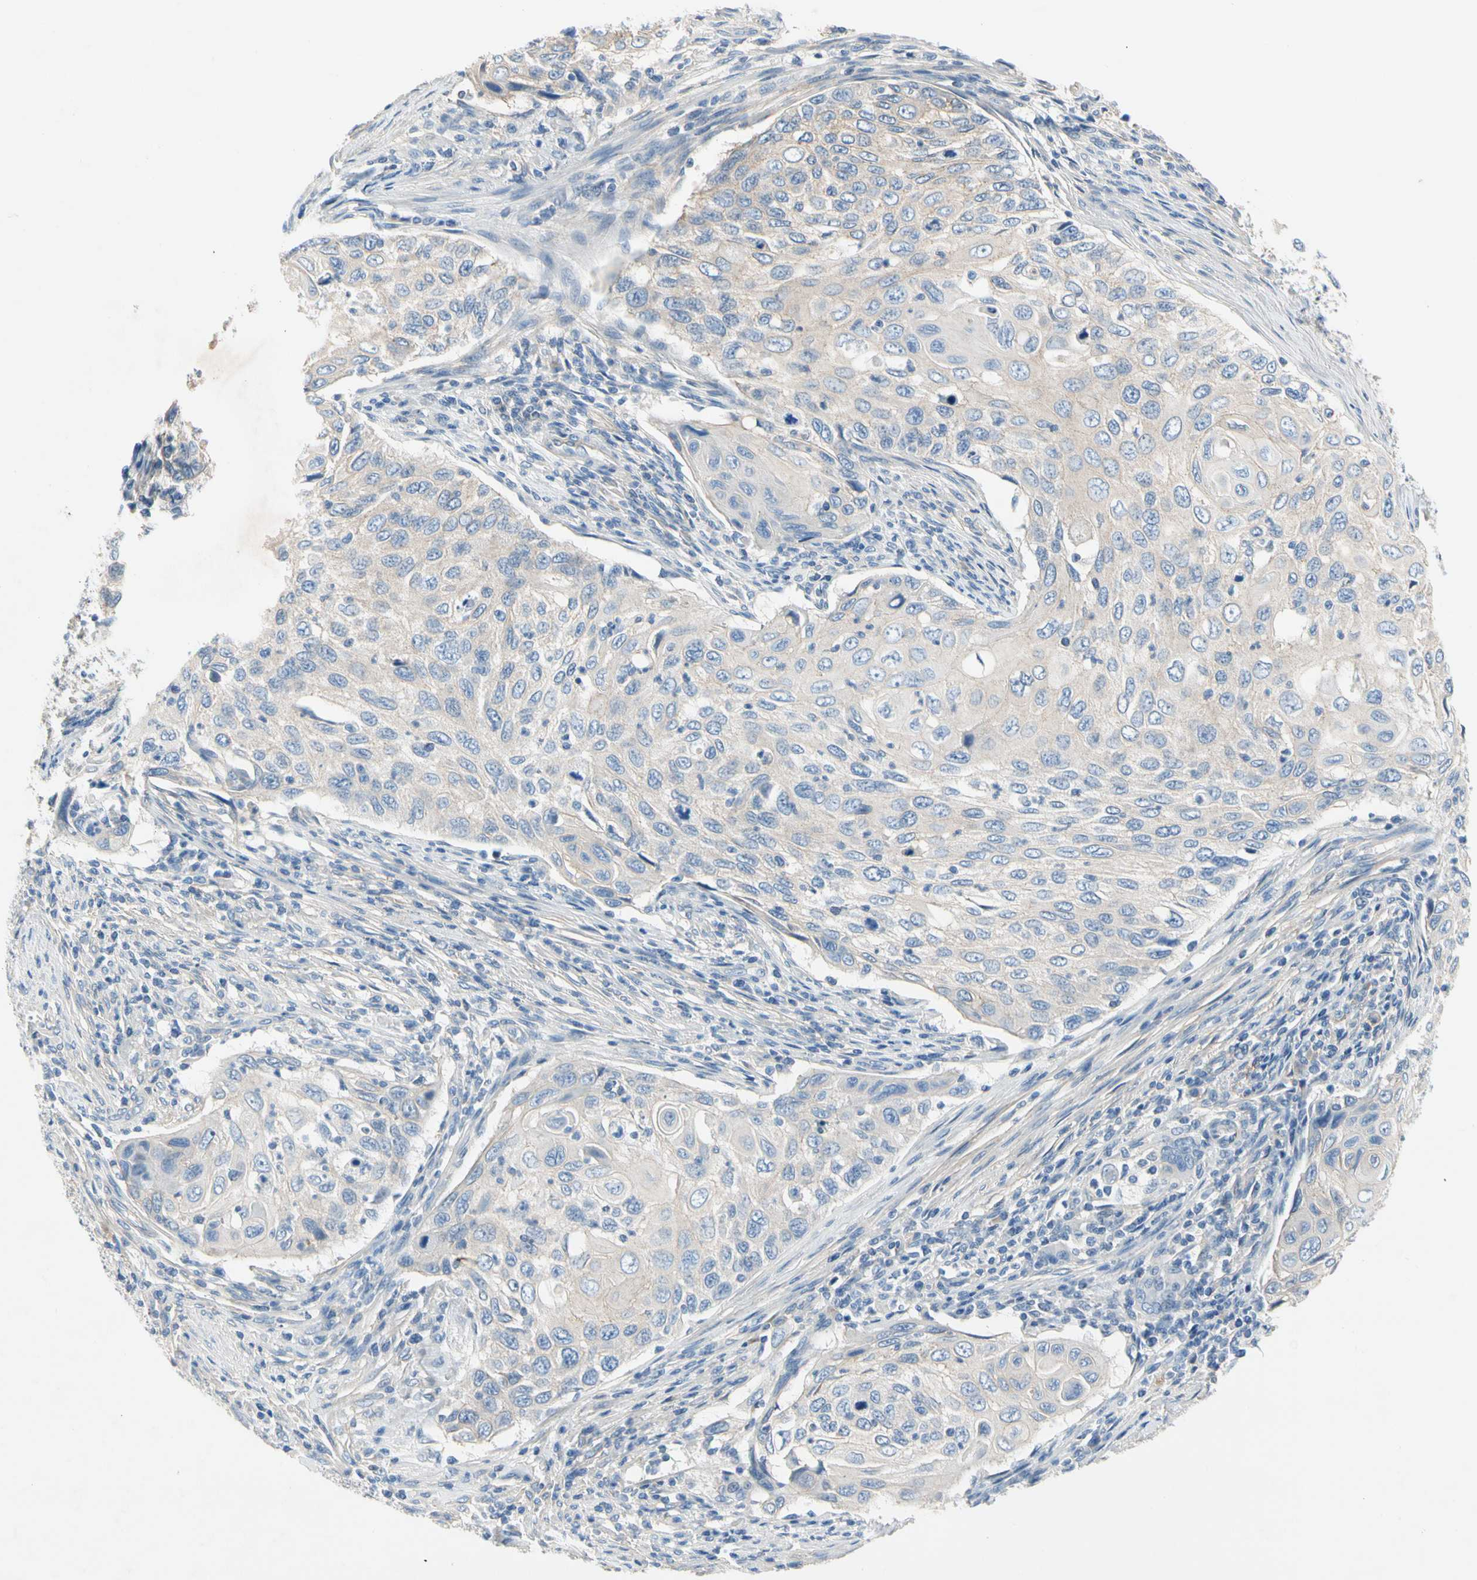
{"staining": {"intensity": "weak", "quantity": "25%-75%", "location": "cytoplasmic/membranous"}, "tissue": "cervical cancer", "cell_type": "Tumor cells", "image_type": "cancer", "snomed": [{"axis": "morphology", "description": "Squamous cell carcinoma, NOS"}, {"axis": "topography", "description": "Cervix"}], "caption": "IHC of squamous cell carcinoma (cervical) exhibits low levels of weak cytoplasmic/membranous staining in approximately 25%-75% of tumor cells.", "gene": "CA14", "patient": {"sex": "female", "age": 70}}